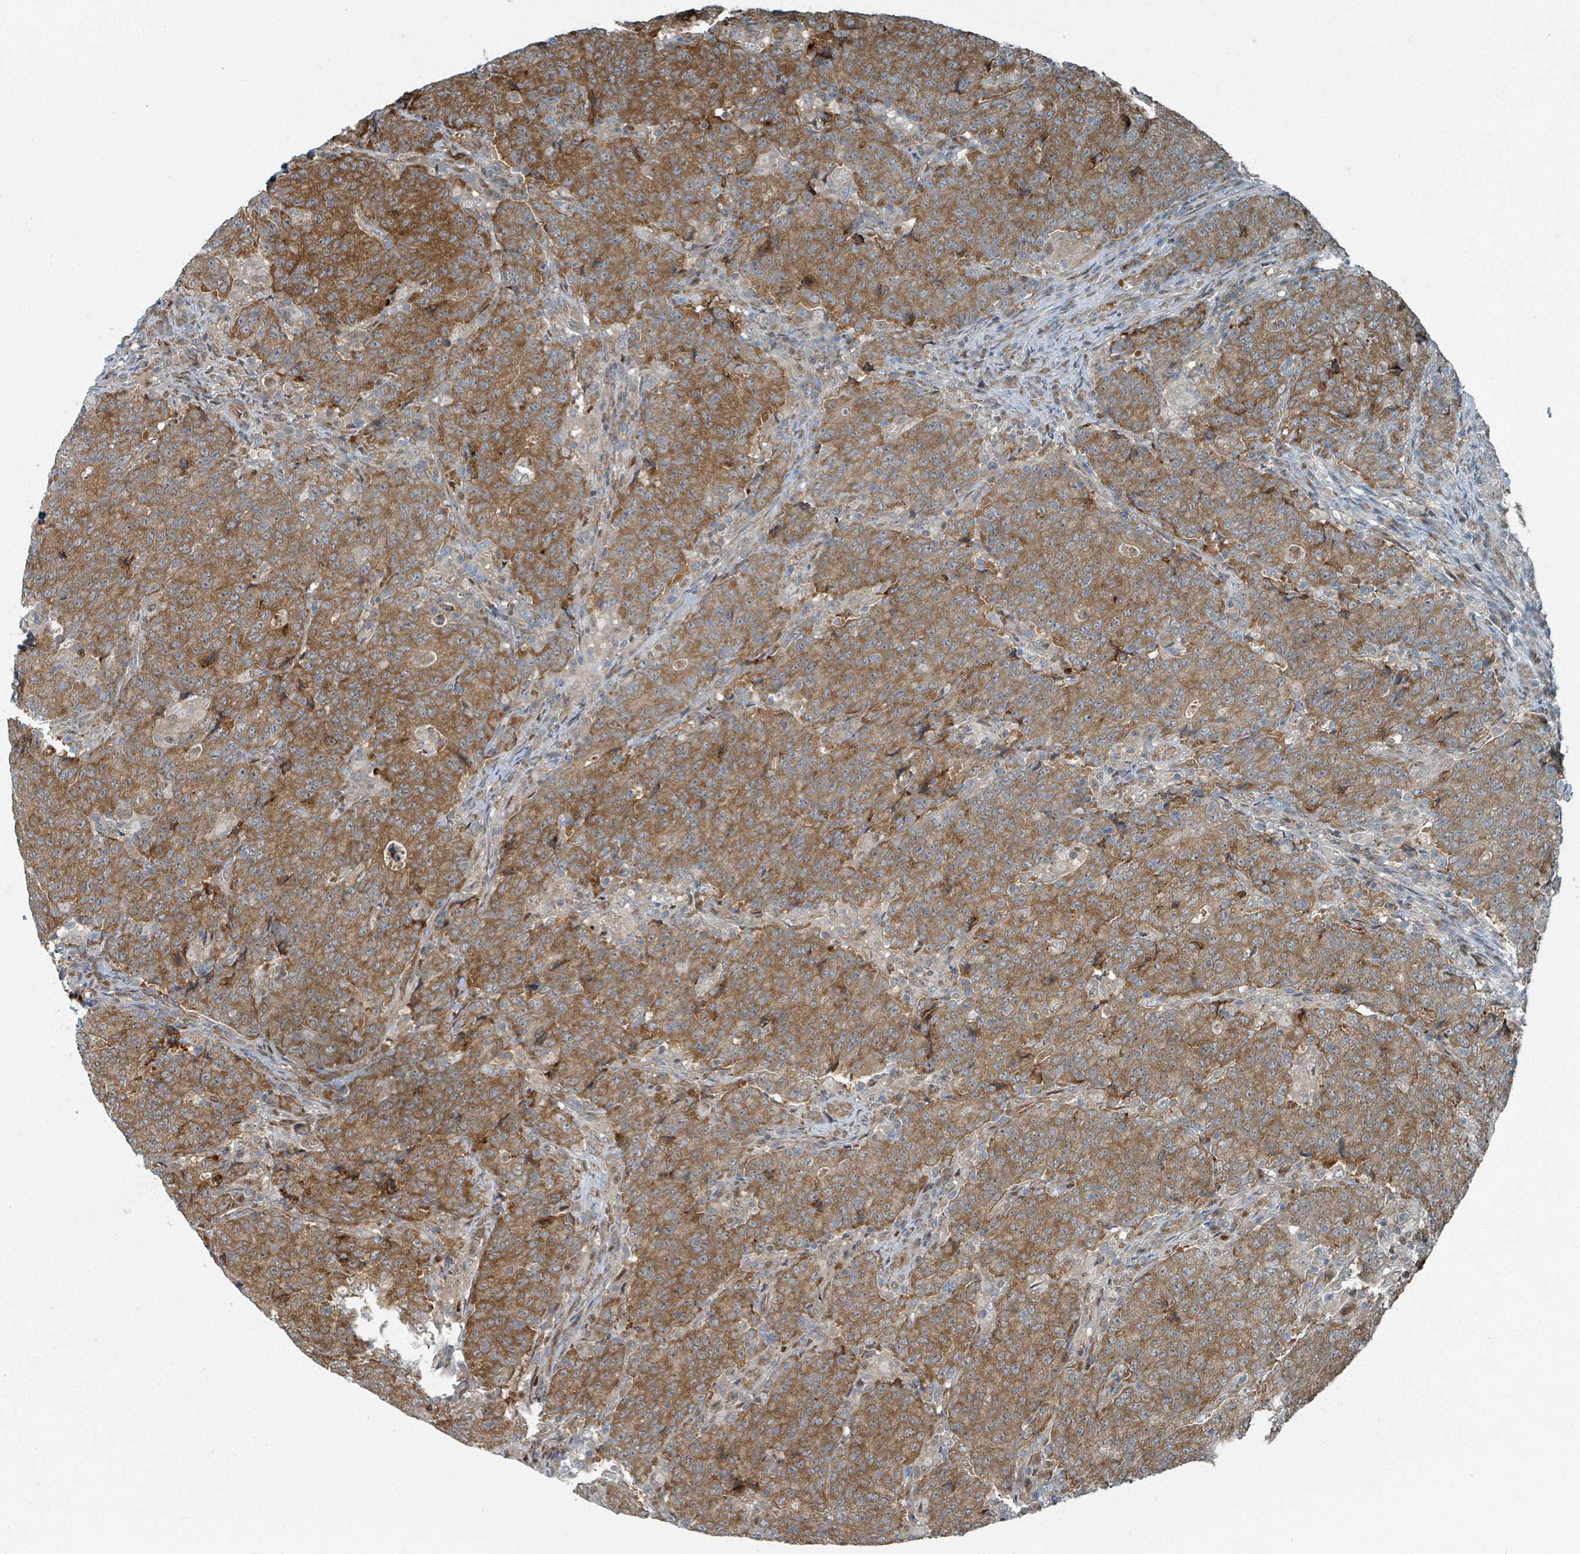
{"staining": {"intensity": "moderate", "quantity": ">75%", "location": "cytoplasmic/membranous"}, "tissue": "colorectal cancer", "cell_type": "Tumor cells", "image_type": "cancer", "snomed": [{"axis": "morphology", "description": "Adenocarcinoma, NOS"}, {"axis": "topography", "description": "Colon"}], "caption": "This micrograph demonstrates adenocarcinoma (colorectal) stained with immunohistochemistry to label a protein in brown. The cytoplasmic/membranous of tumor cells show moderate positivity for the protein. Nuclei are counter-stained blue.", "gene": "RHPN2", "patient": {"sex": "female", "age": 75}}